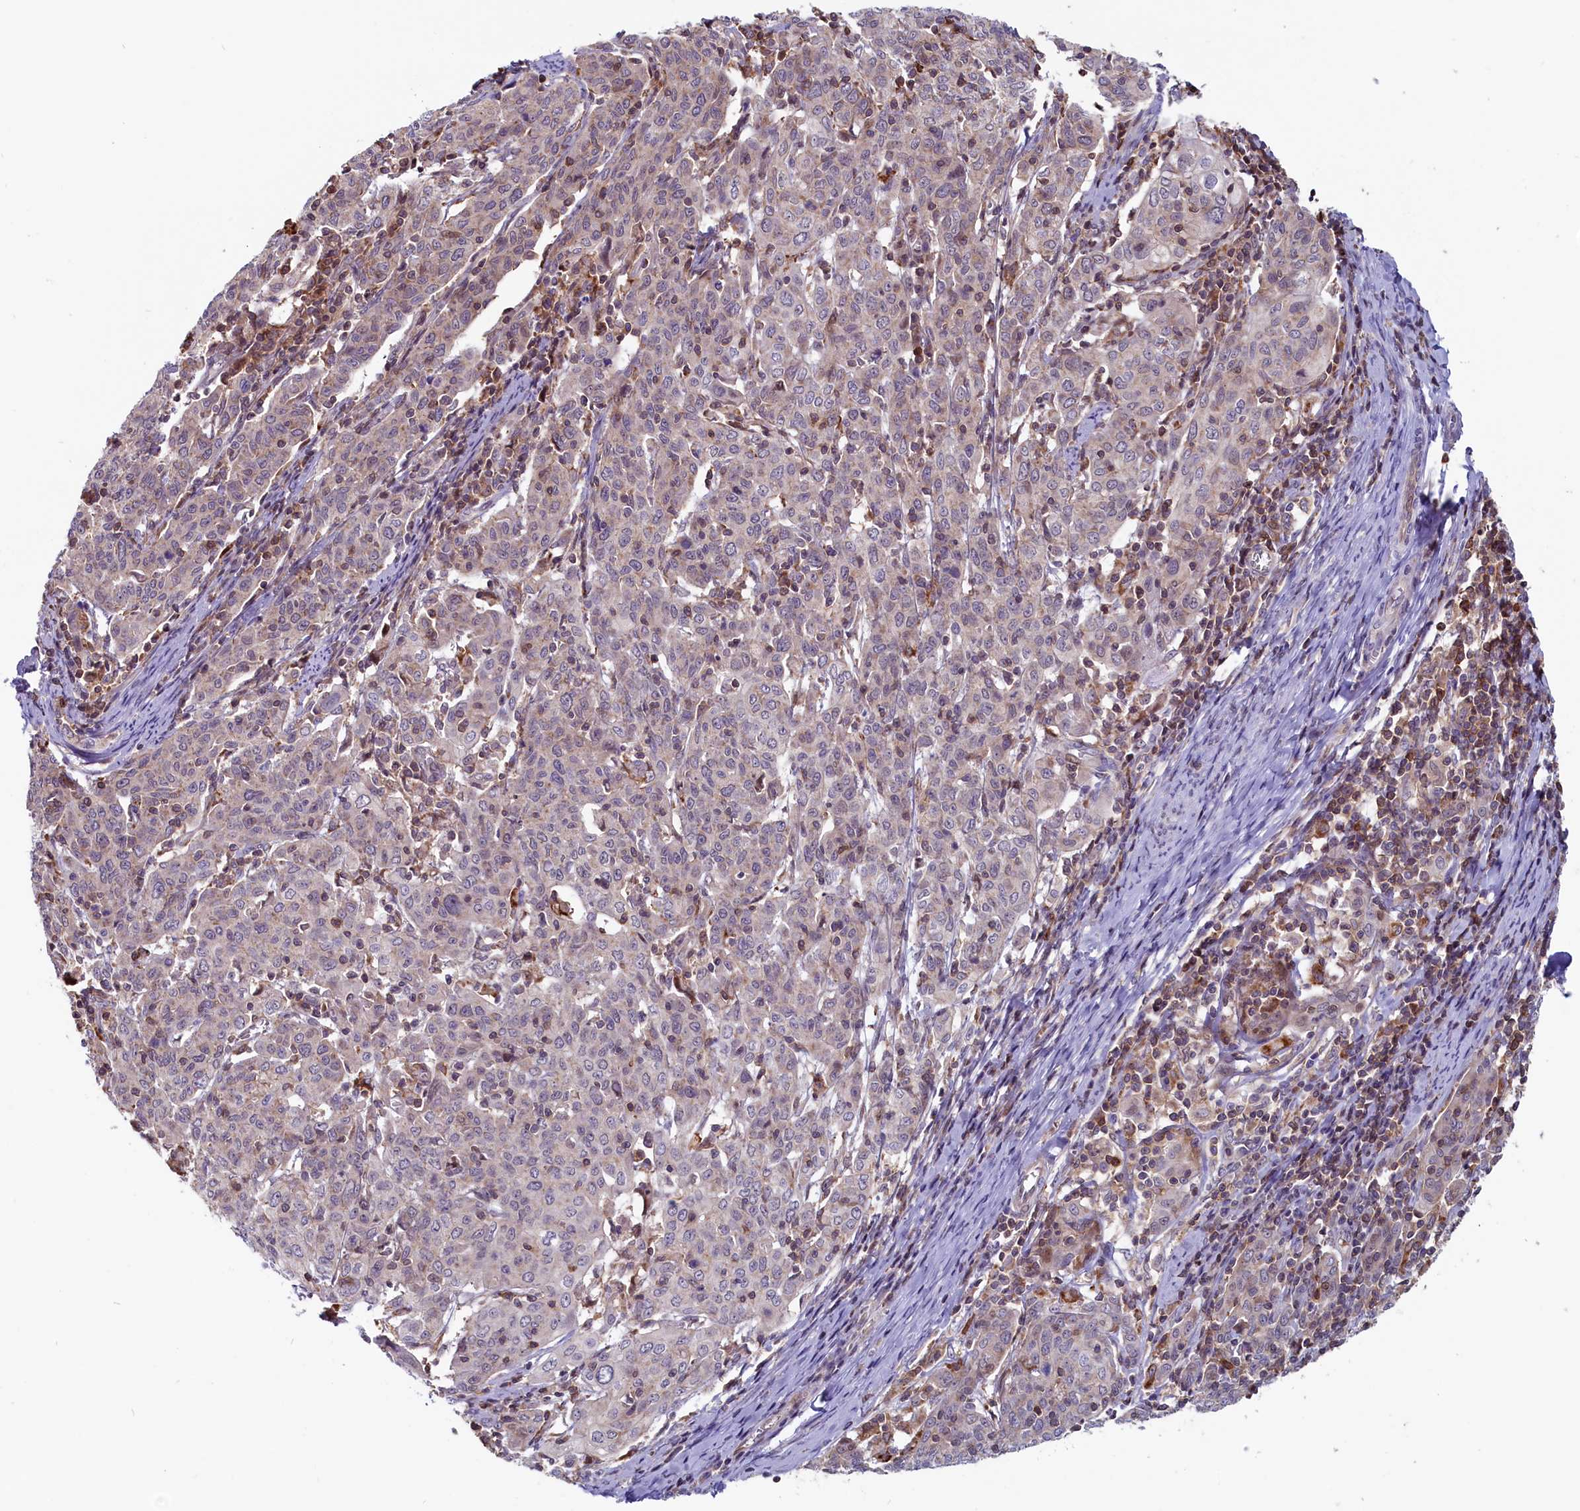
{"staining": {"intensity": "negative", "quantity": "none", "location": "none"}, "tissue": "cervical cancer", "cell_type": "Tumor cells", "image_type": "cancer", "snomed": [{"axis": "morphology", "description": "Squamous cell carcinoma, NOS"}, {"axis": "topography", "description": "Cervix"}], "caption": "The immunohistochemistry image has no significant expression in tumor cells of cervical cancer tissue.", "gene": "CIAPIN1", "patient": {"sex": "female", "age": 67}}